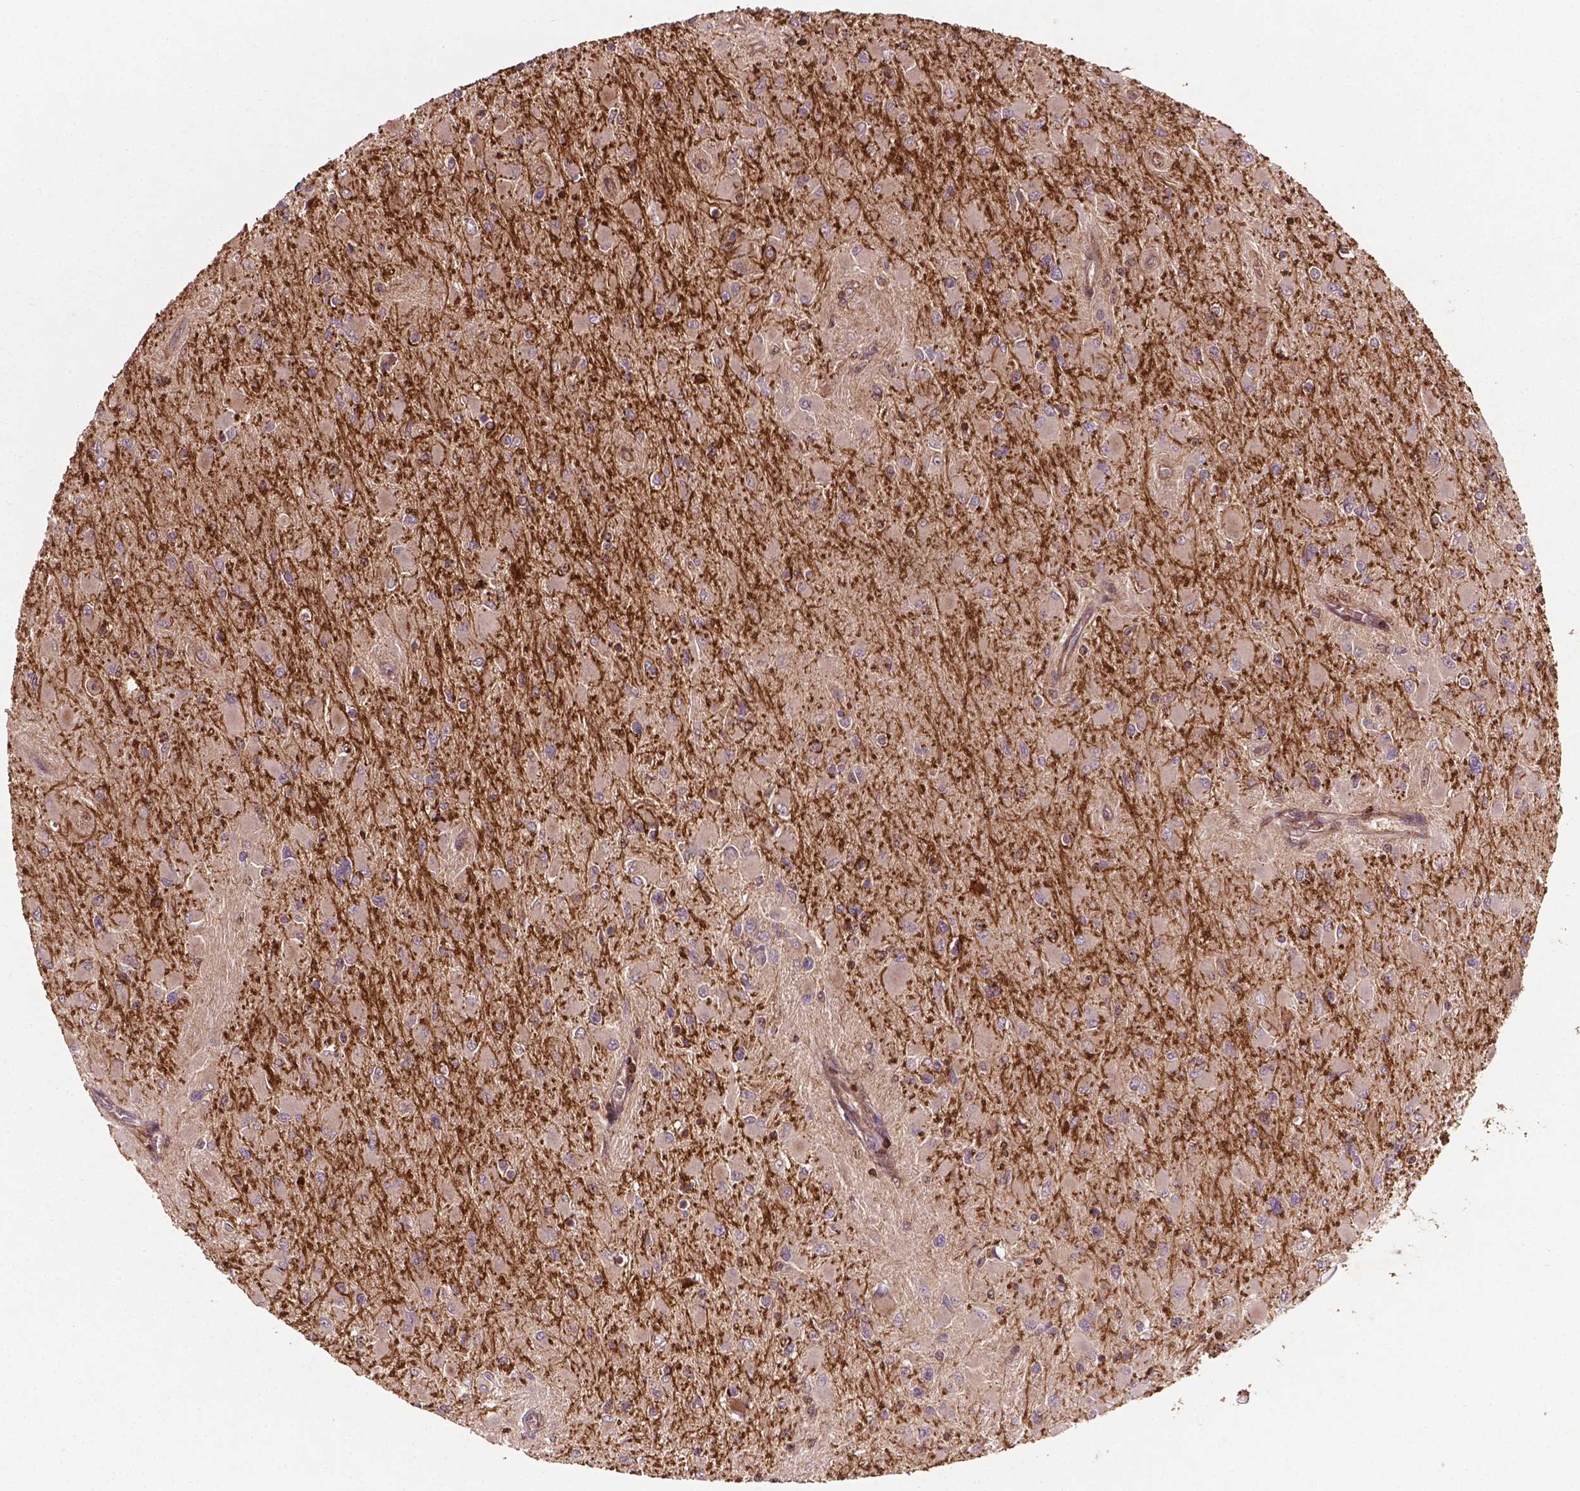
{"staining": {"intensity": "negative", "quantity": "none", "location": "none"}, "tissue": "glioma", "cell_type": "Tumor cells", "image_type": "cancer", "snomed": [{"axis": "morphology", "description": "Glioma, malignant, High grade"}, {"axis": "topography", "description": "Cerebral cortex"}], "caption": "This is an IHC image of malignant high-grade glioma. There is no staining in tumor cells.", "gene": "ZMYND19", "patient": {"sex": "female", "age": 36}}